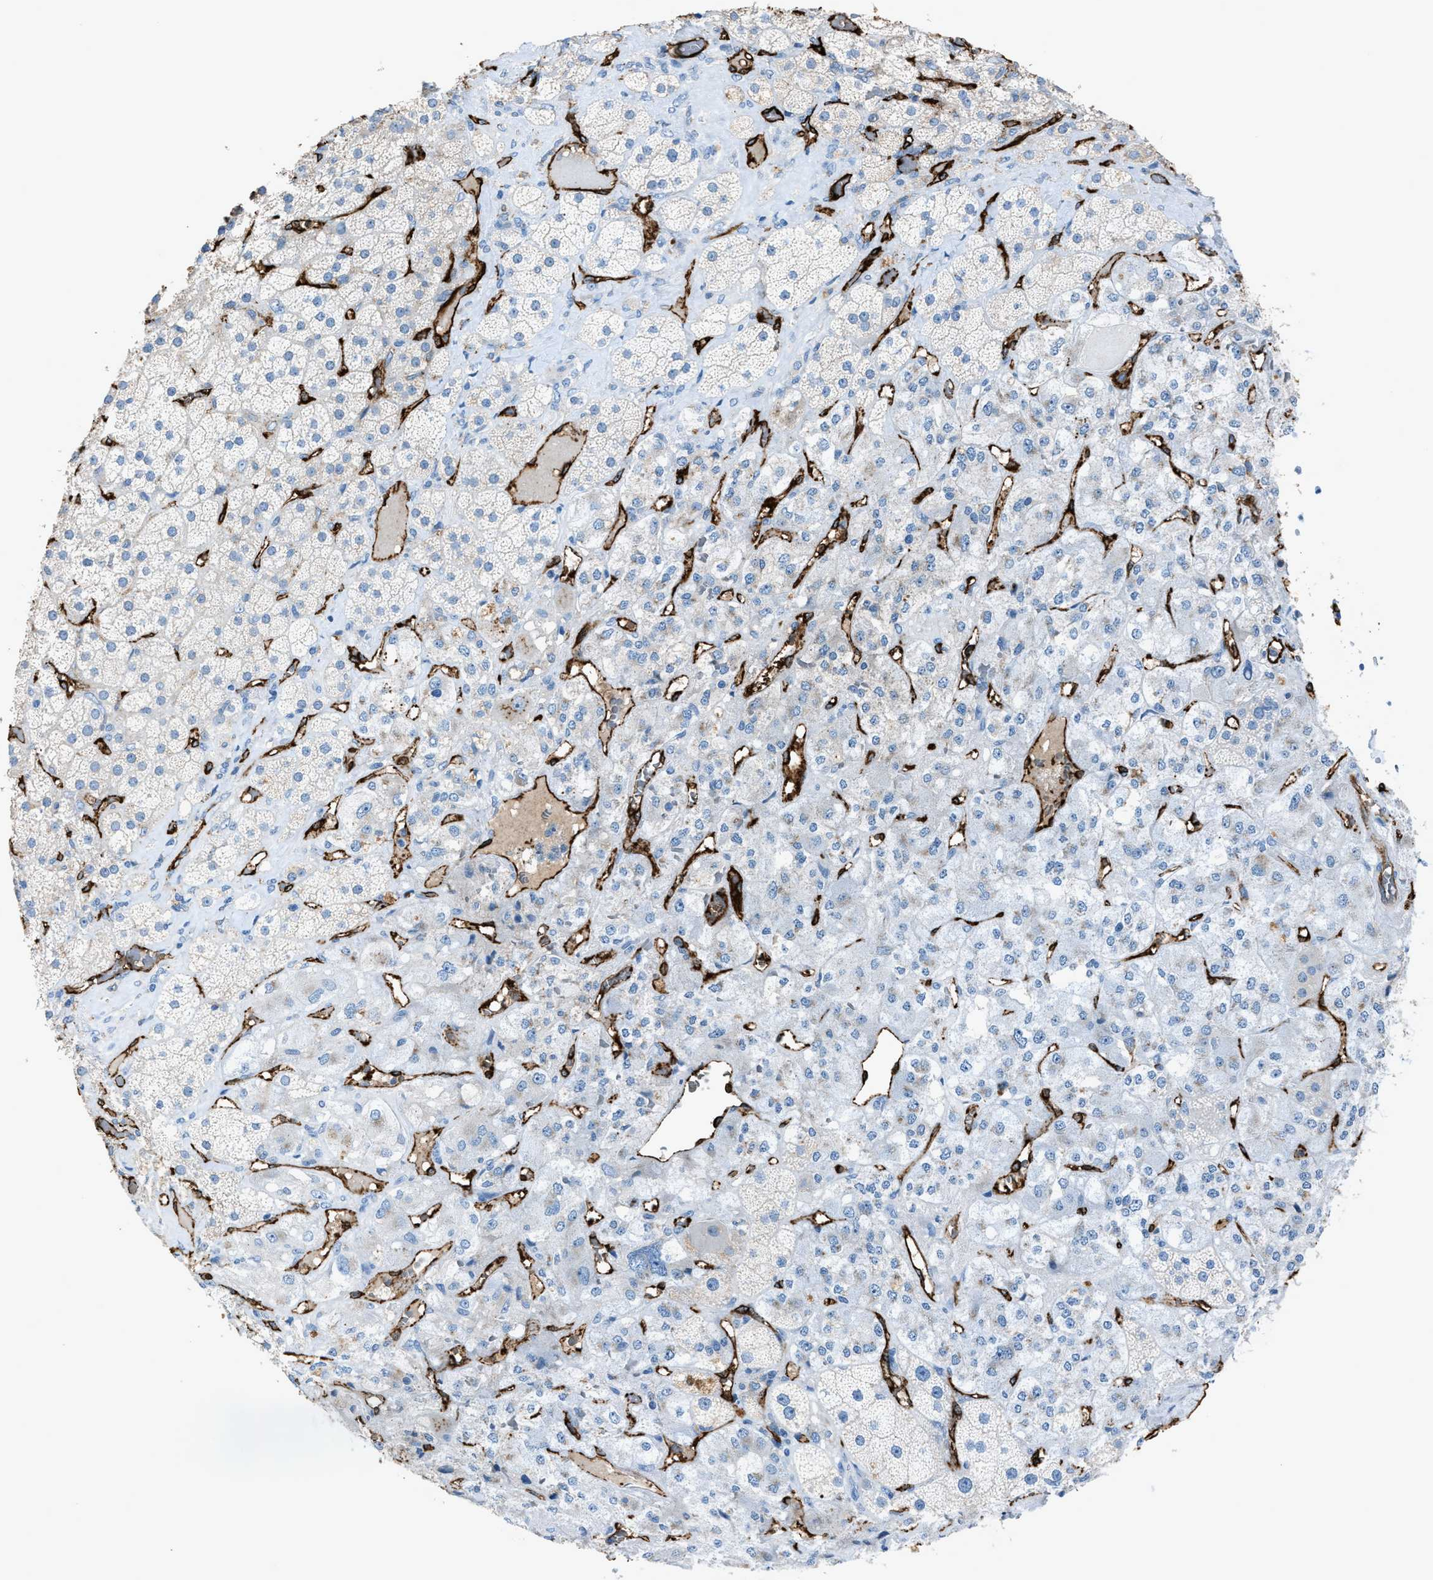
{"staining": {"intensity": "negative", "quantity": "none", "location": "none"}, "tissue": "adrenal gland", "cell_type": "Glandular cells", "image_type": "normal", "snomed": [{"axis": "morphology", "description": "Normal tissue, NOS"}, {"axis": "topography", "description": "Adrenal gland"}], "caption": "Immunohistochemistry of unremarkable human adrenal gland demonstrates no expression in glandular cells. (Stains: DAB (3,3'-diaminobenzidine) immunohistochemistry (IHC) with hematoxylin counter stain, Microscopy: brightfield microscopy at high magnification).", "gene": "SLC22A15", "patient": {"sex": "male", "age": 57}}